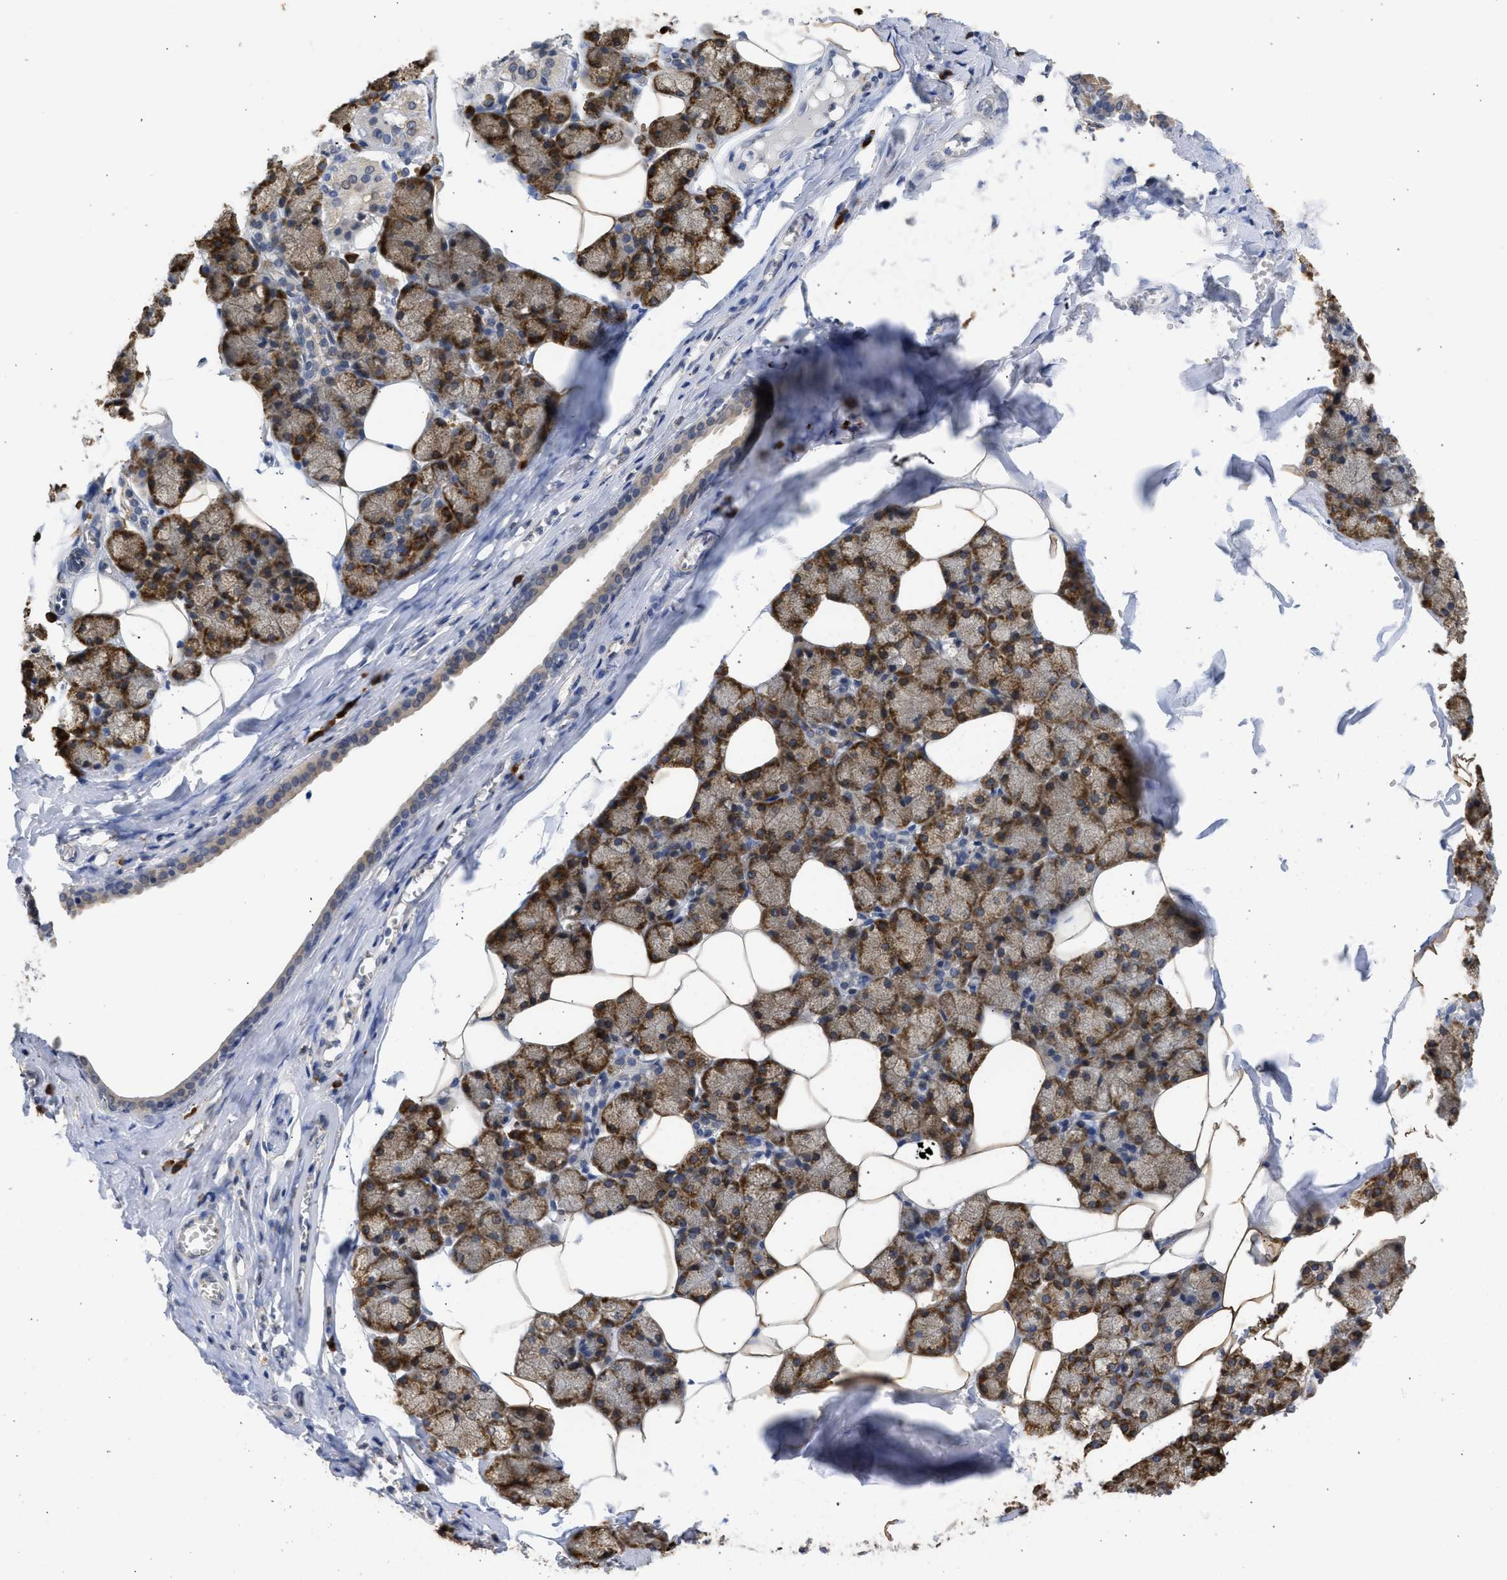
{"staining": {"intensity": "strong", "quantity": ">75%", "location": "cytoplasmic/membranous"}, "tissue": "salivary gland", "cell_type": "Glandular cells", "image_type": "normal", "snomed": [{"axis": "morphology", "description": "Normal tissue, NOS"}, {"axis": "topography", "description": "Salivary gland"}], "caption": "Immunohistochemical staining of normal salivary gland reveals >75% levels of strong cytoplasmic/membranous protein expression in approximately >75% of glandular cells. (DAB (3,3'-diaminobenzidine) = brown stain, brightfield microscopy at high magnification).", "gene": "DNAJC1", "patient": {"sex": "male", "age": 62}}